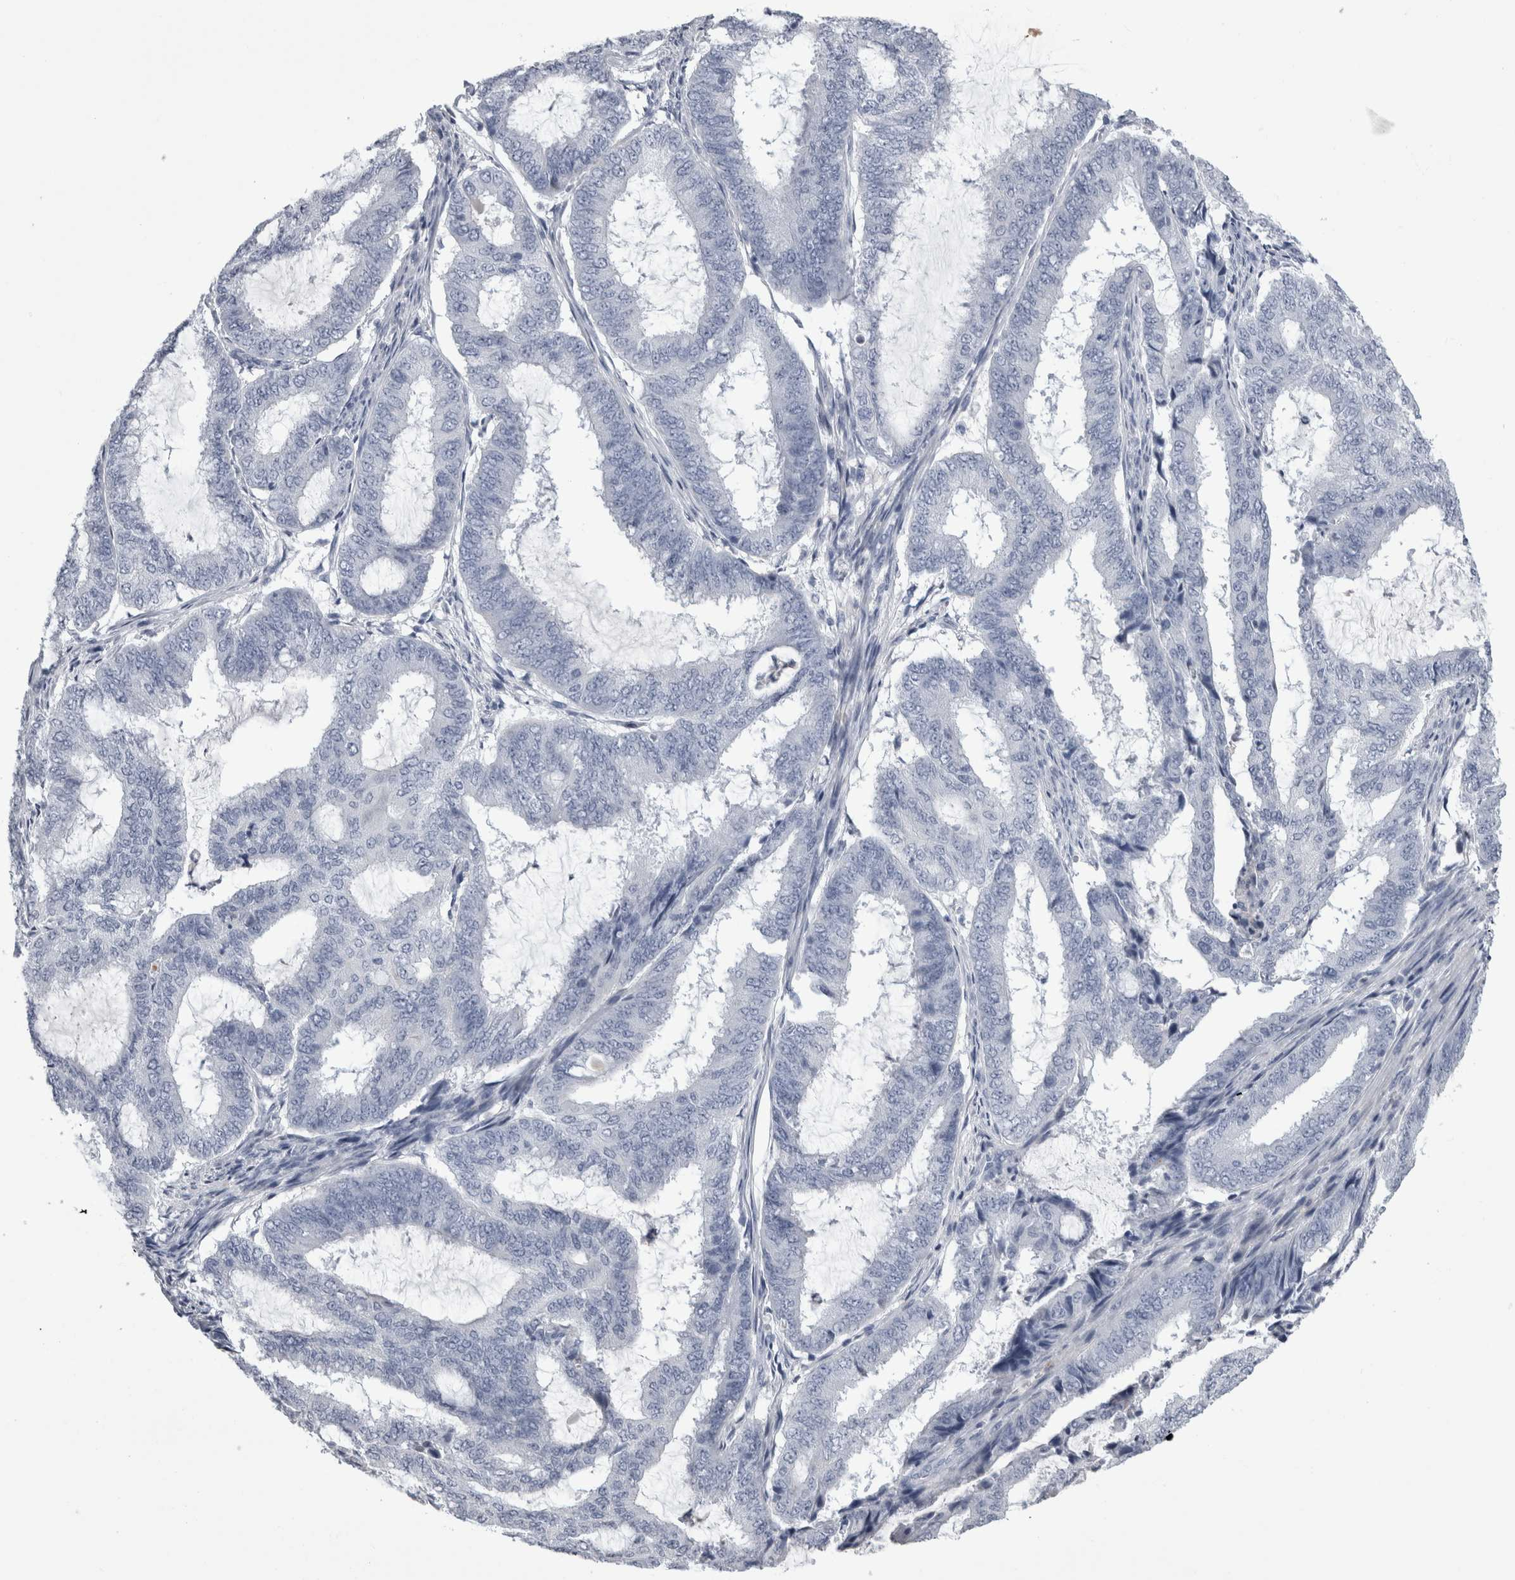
{"staining": {"intensity": "negative", "quantity": "none", "location": "none"}, "tissue": "endometrial cancer", "cell_type": "Tumor cells", "image_type": "cancer", "snomed": [{"axis": "morphology", "description": "Adenocarcinoma, NOS"}, {"axis": "topography", "description": "Endometrium"}], "caption": "Tumor cells are negative for protein expression in human endometrial cancer.", "gene": "ALDH8A1", "patient": {"sex": "female", "age": 51}}